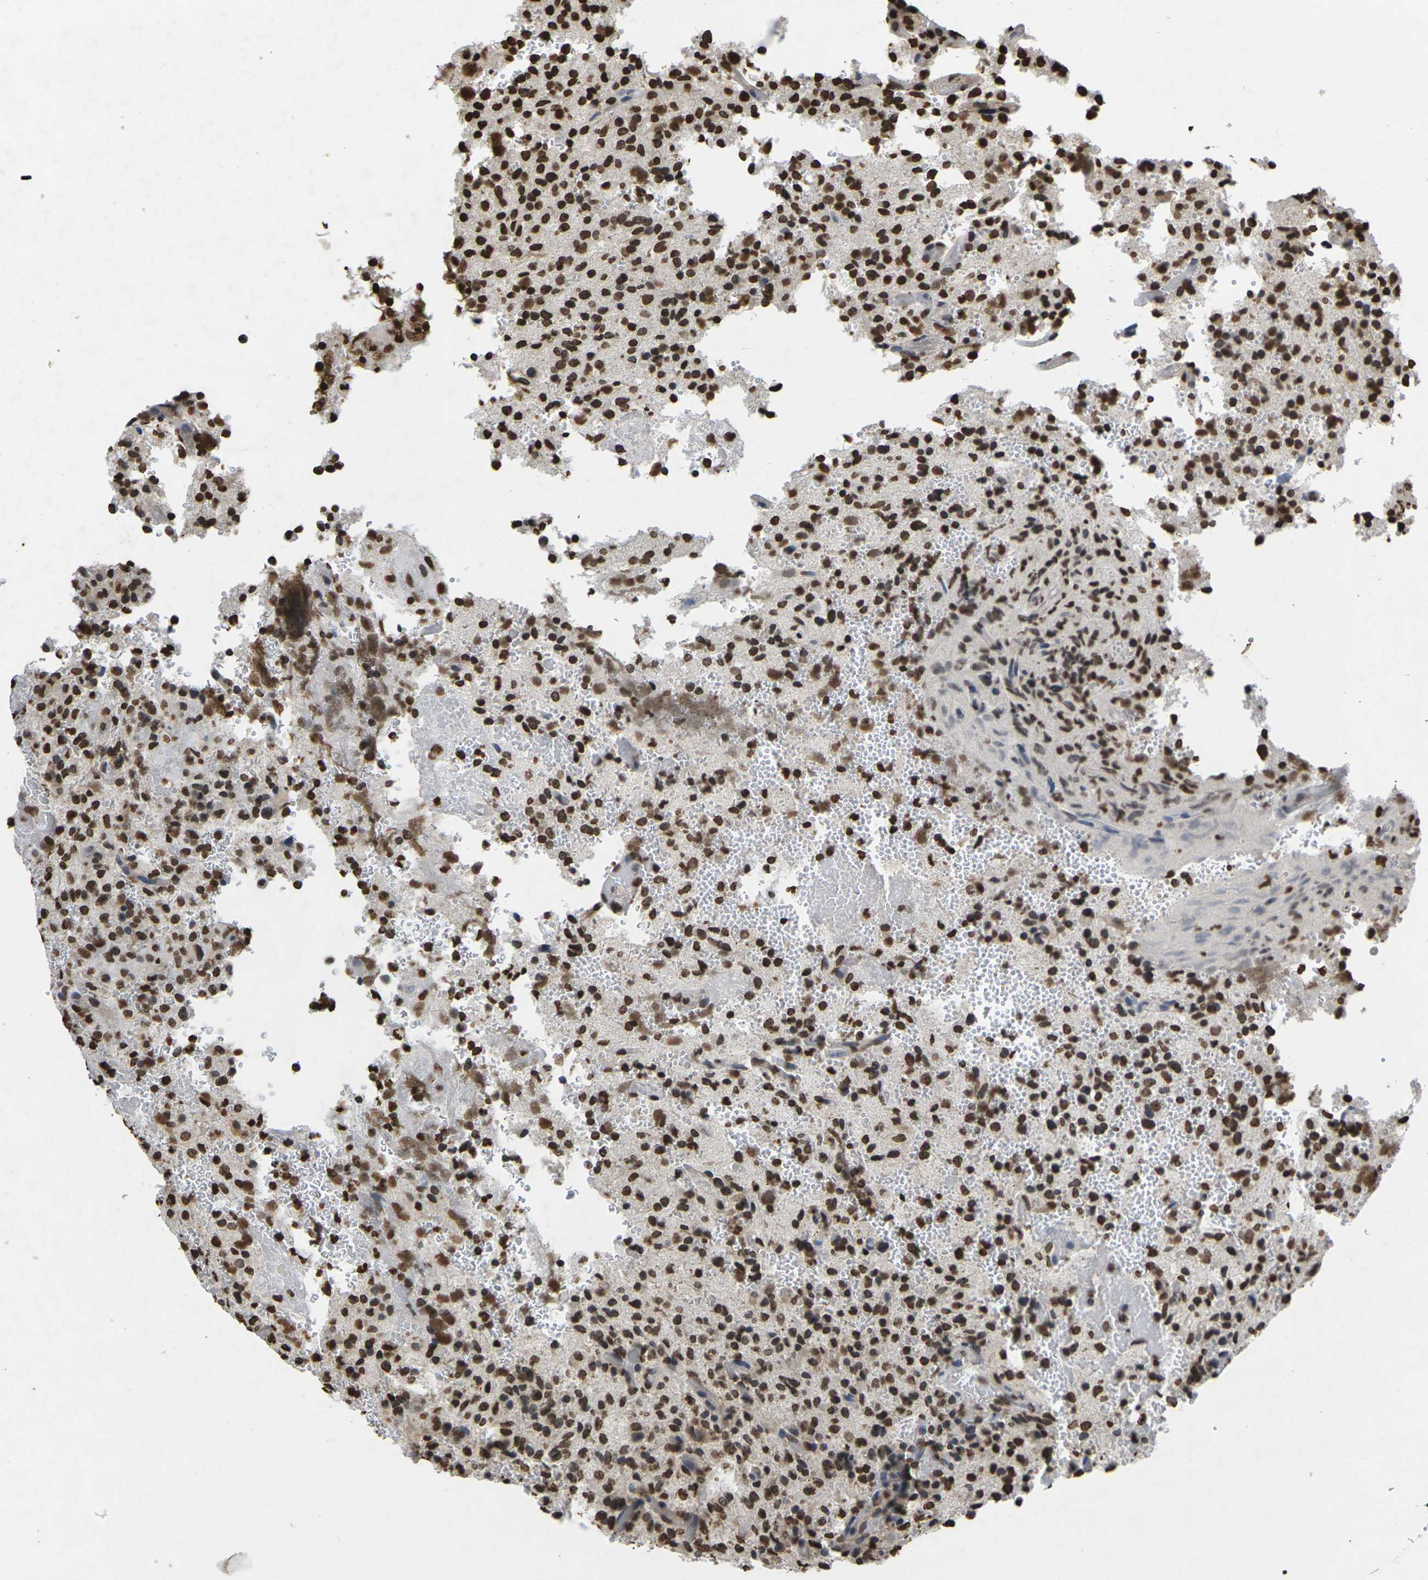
{"staining": {"intensity": "strong", "quantity": ">75%", "location": "nuclear"}, "tissue": "glioma", "cell_type": "Tumor cells", "image_type": "cancer", "snomed": [{"axis": "morphology", "description": "Glioma, malignant, High grade"}, {"axis": "topography", "description": "Brain"}], "caption": "High-power microscopy captured an immunohistochemistry photomicrograph of high-grade glioma (malignant), revealing strong nuclear staining in about >75% of tumor cells.", "gene": "EMSY", "patient": {"sex": "male", "age": 71}}